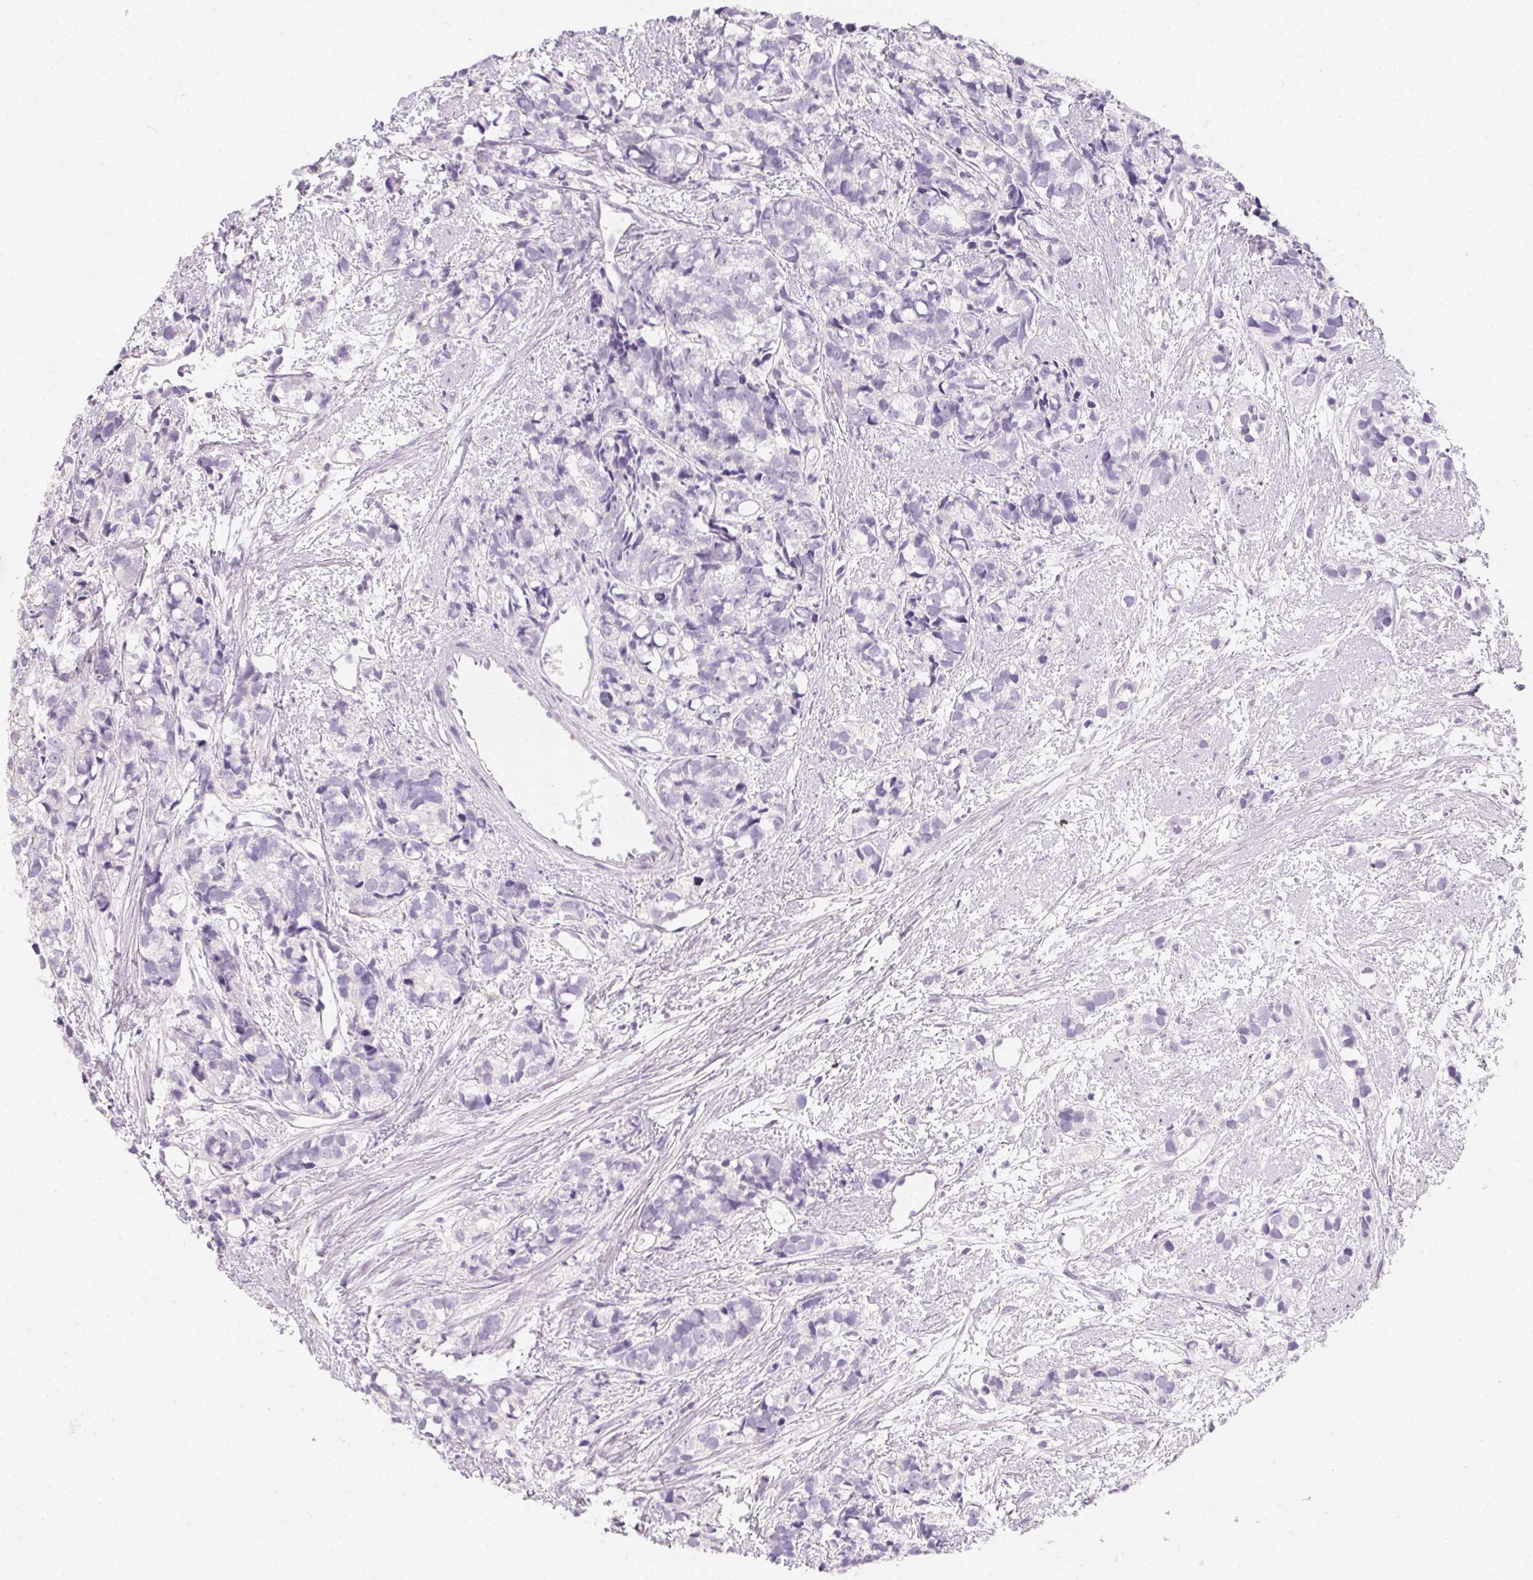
{"staining": {"intensity": "negative", "quantity": "none", "location": "none"}, "tissue": "prostate cancer", "cell_type": "Tumor cells", "image_type": "cancer", "snomed": [{"axis": "morphology", "description": "Adenocarcinoma, High grade"}, {"axis": "topography", "description": "Prostate"}], "caption": "Immunohistochemistry histopathology image of neoplastic tissue: prostate cancer (adenocarcinoma (high-grade)) stained with DAB (3,3'-diaminobenzidine) displays no significant protein positivity in tumor cells.", "gene": "MORC1", "patient": {"sex": "male", "age": 77}}